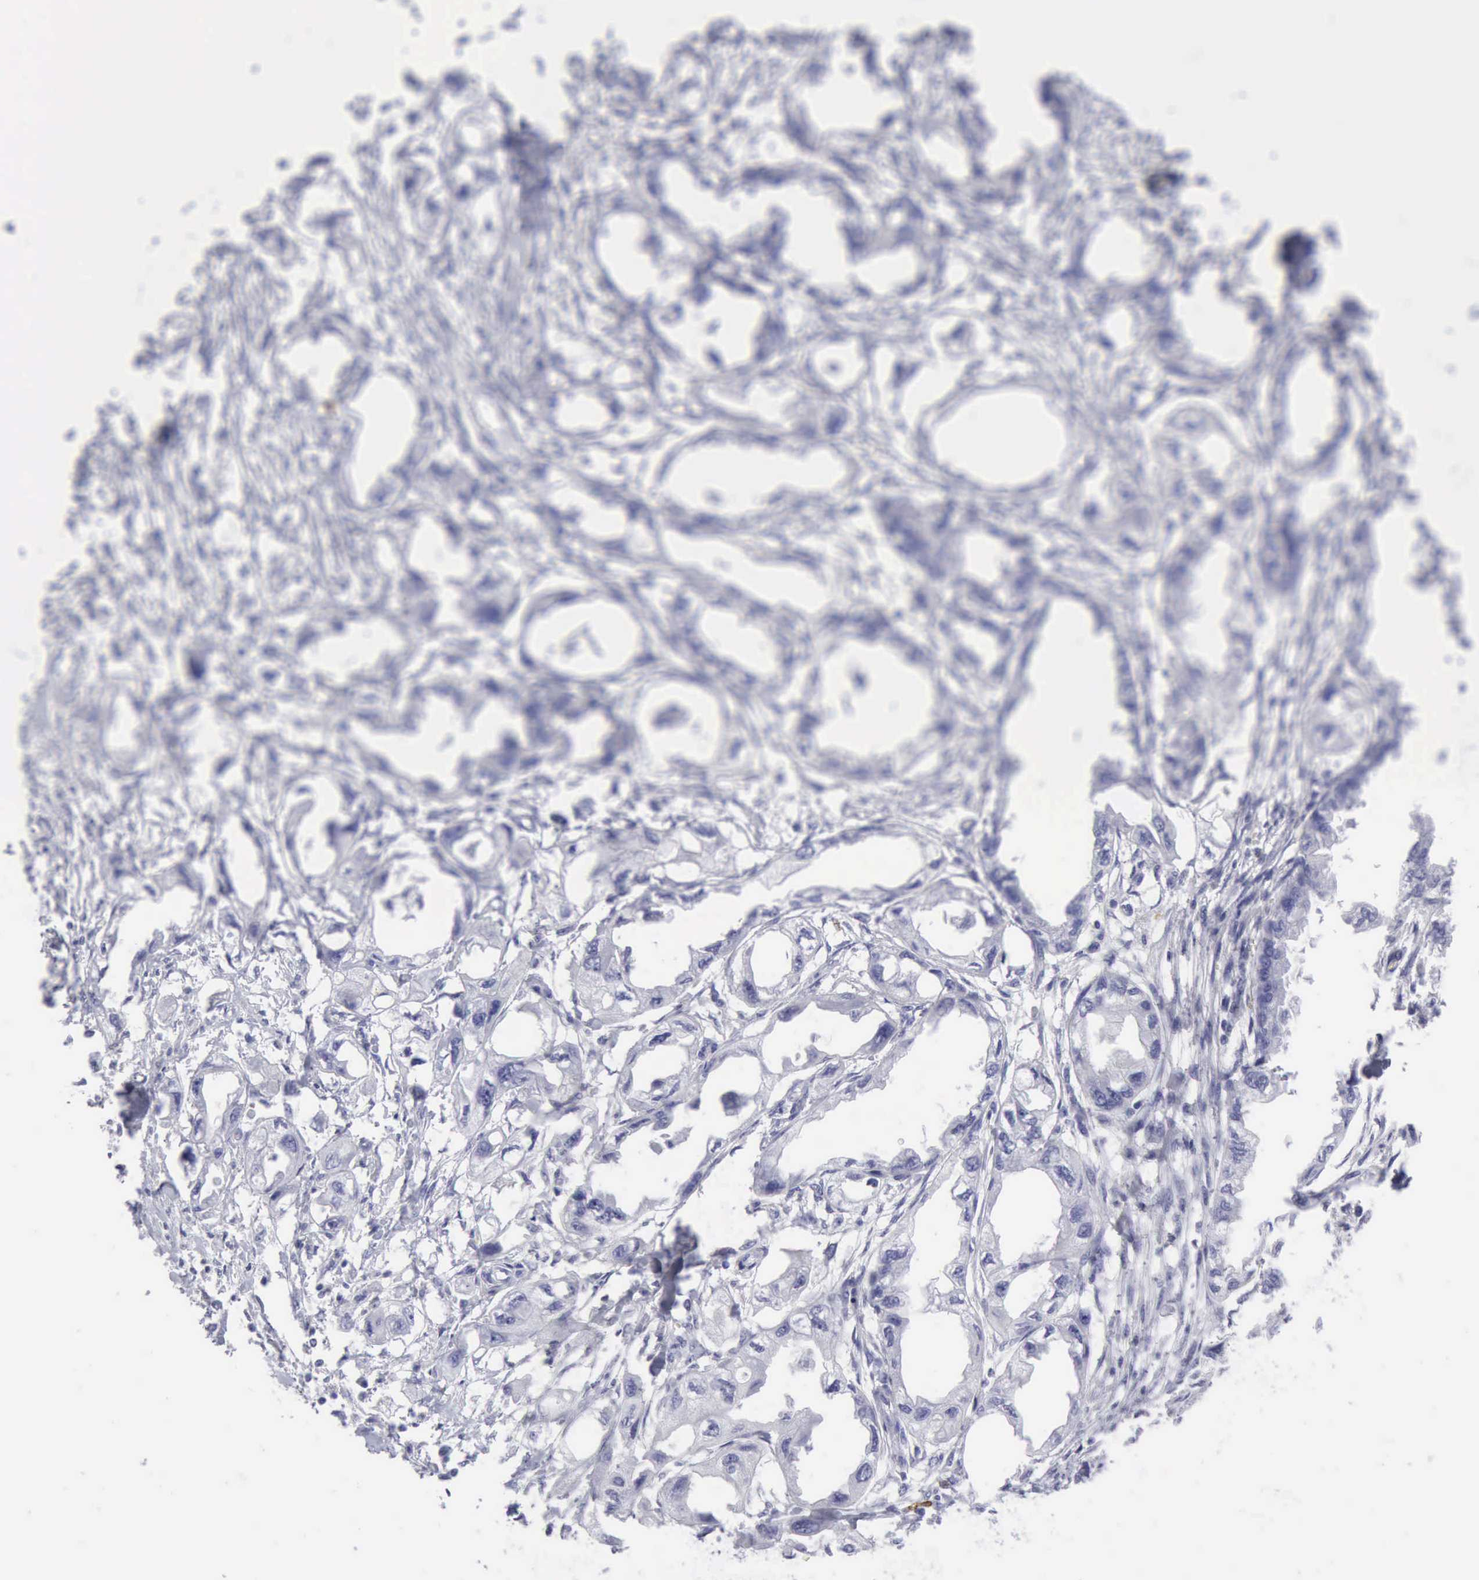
{"staining": {"intensity": "negative", "quantity": "none", "location": "none"}, "tissue": "endometrial cancer", "cell_type": "Tumor cells", "image_type": "cancer", "snomed": [{"axis": "morphology", "description": "Adenocarcinoma, NOS"}, {"axis": "topography", "description": "Endometrium"}], "caption": "Immunohistochemistry micrograph of neoplastic tissue: human endometrial adenocarcinoma stained with DAB (3,3'-diaminobenzidine) shows no significant protein positivity in tumor cells.", "gene": "NCAM1", "patient": {"sex": "female", "age": 67}}